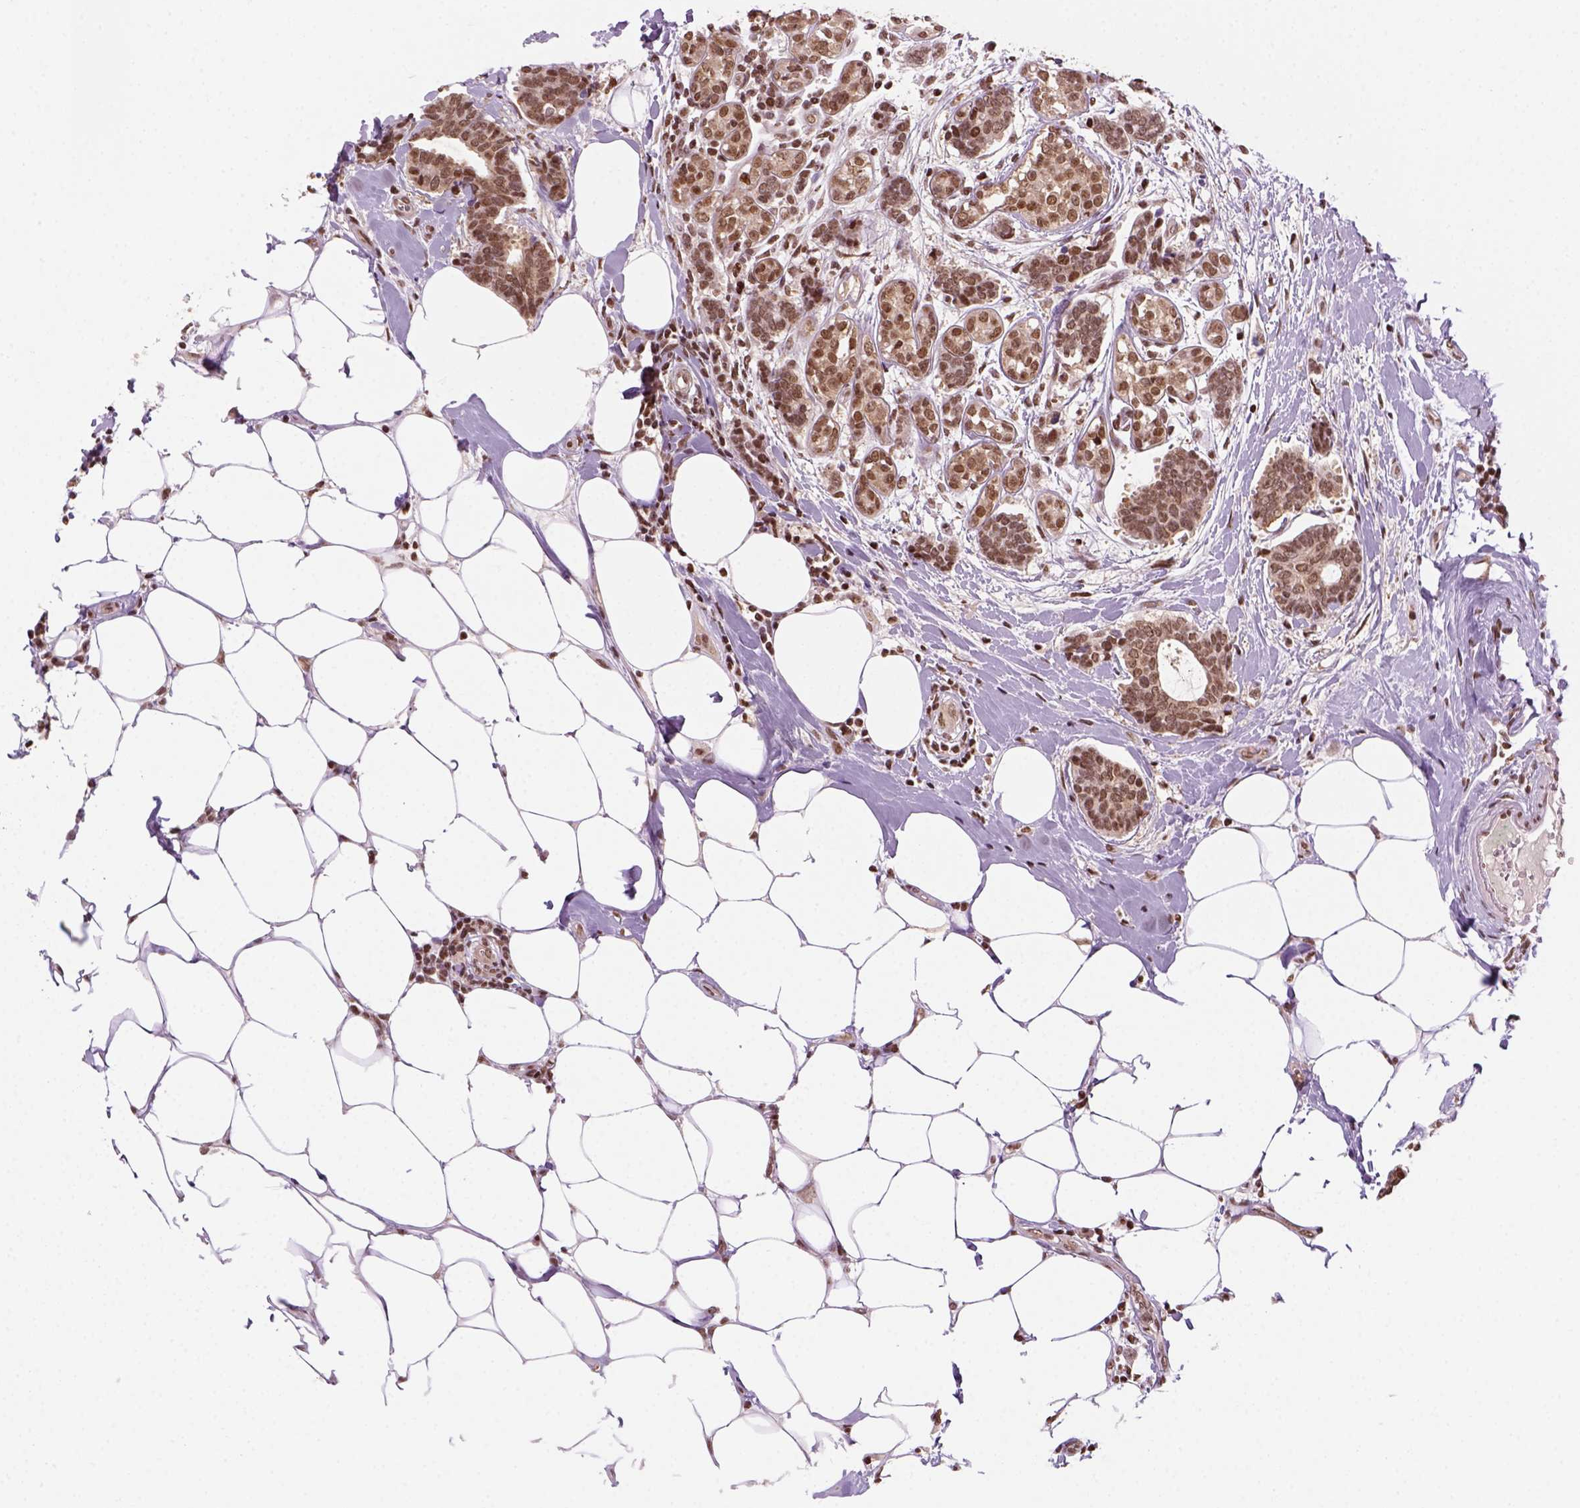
{"staining": {"intensity": "moderate", "quantity": ">75%", "location": "nuclear"}, "tissue": "breast cancer", "cell_type": "Tumor cells", "image_type": "cancer", "snomed": [{"axis": "morphology", "description": "Intraductal carcinoma, in situ"}, {"axis": "morphology", "description": "Duct carcinoma"}, {"axis": "morphology", "description": "Lobular carcinoma, in situ"}, {"axis": "topography", "description": "Breast"}], "caption": "Immunohistochemical staining of breast cancer exhibits medium levels of moderate nuclear protein staining in approximately >75% of tumor cells.", "gene": "GOT1", "patient": {"sex": "female", "age": 44}}